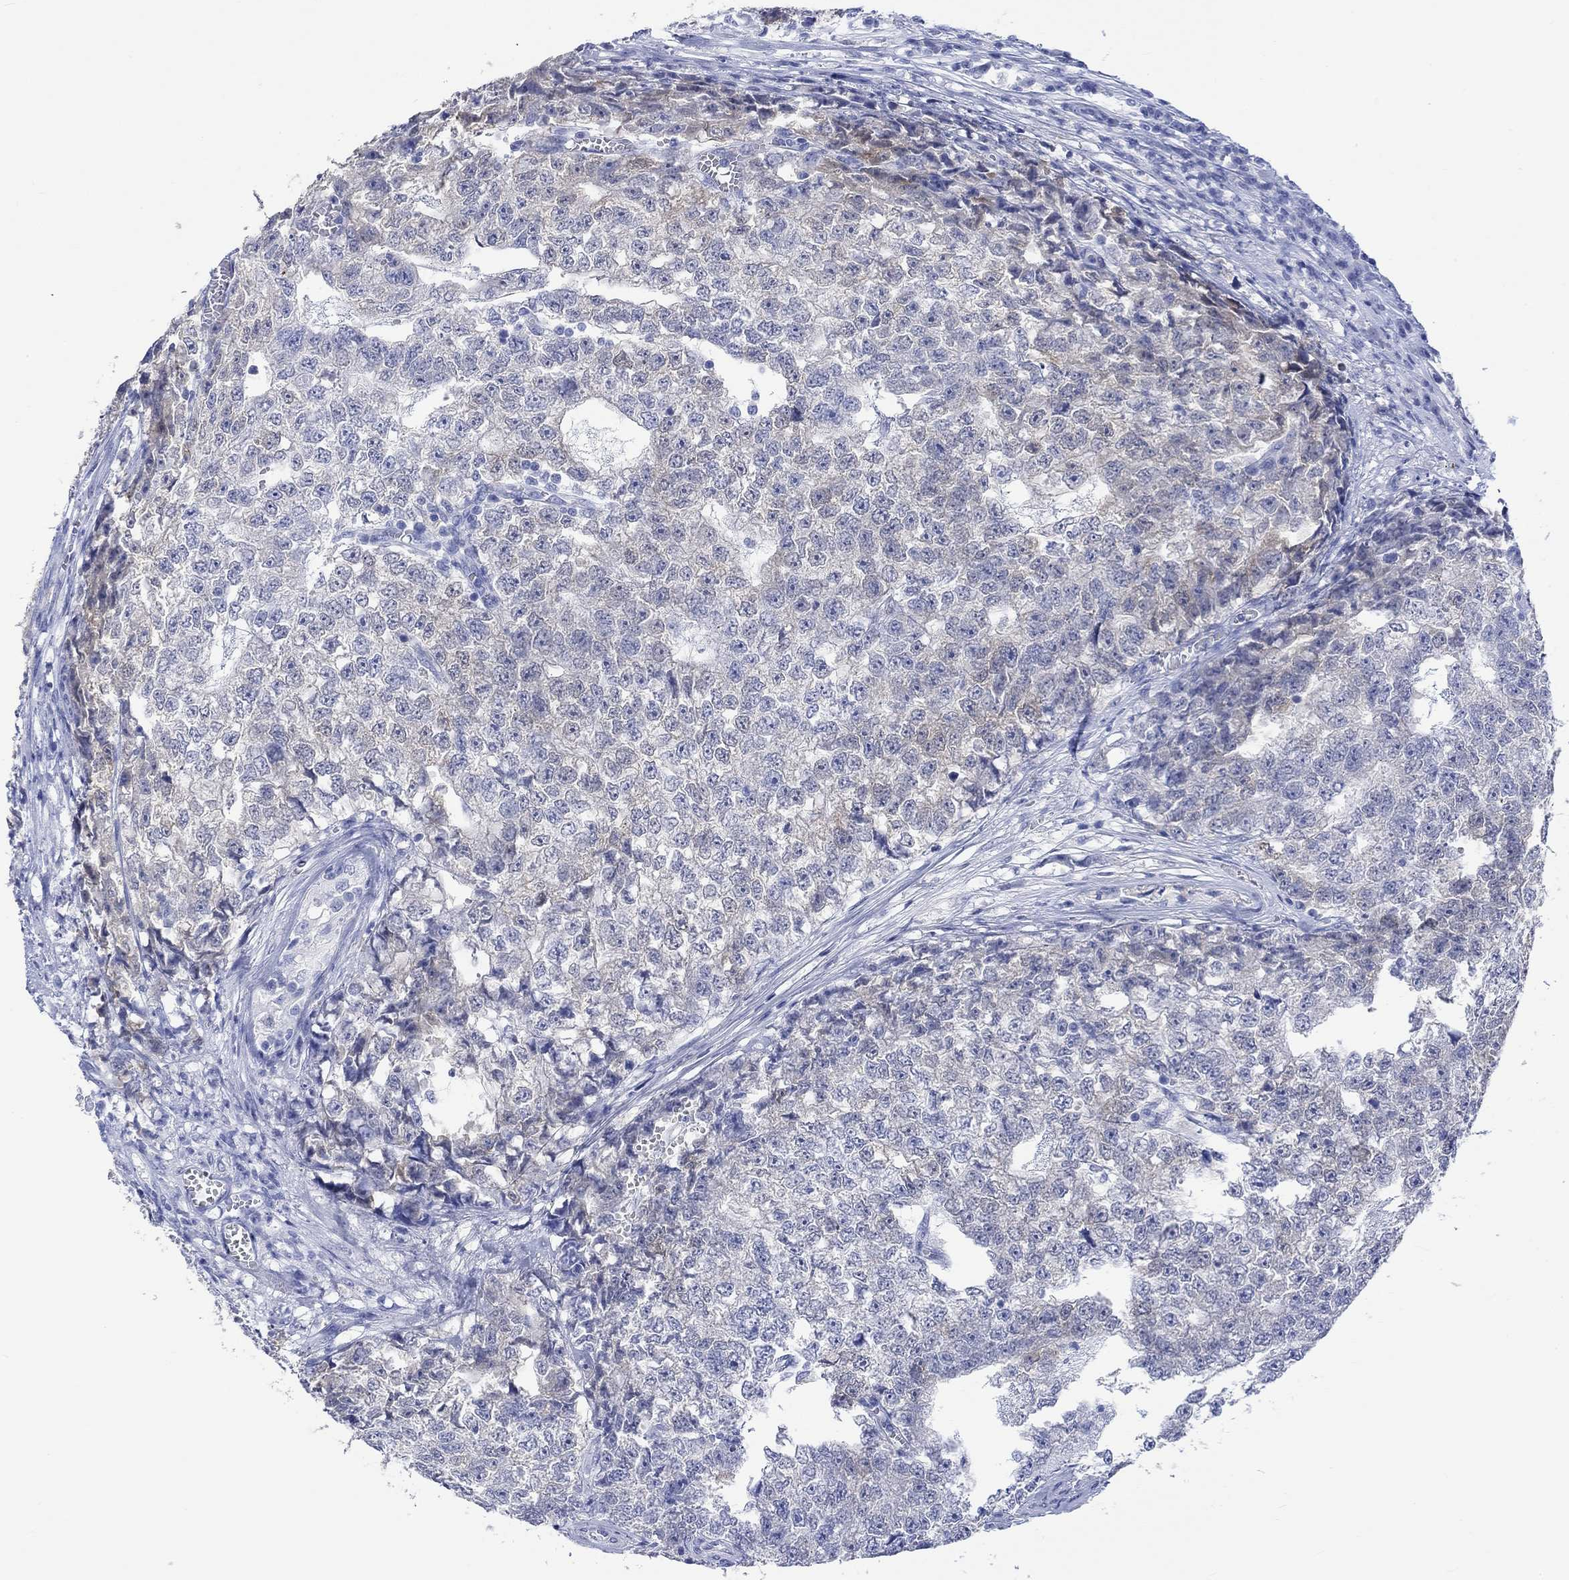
{"staining": {"intensity": "weak", "quantity": "<25%", "location": "cytoplasmic/membranous"}, "tissue": "testis cancer", "cell_type": "Tumor cells", "image_type": "cancer", "snomed": [{"axis": "morphology", "description": "Seminoma, NOS"}, {"axis": "morphology", "description": "Carcinoma, Embryonal, NOS"}, {"axis": "topography", "description": "Testis"}], "caption": "High power microscopy photomicrograph of an immunohistochemistry (IHC) photomicrograph of testis cancer, revealing no significant expression in tumor cells. Brightfield microscopy of IHC stained with DAB (3,3'-diaminobenzidine) (brown) and hematoxylin (blue), captured at high magnification.", "gene": "MSI1", "patient": {"sex": "male", "age": 22}}